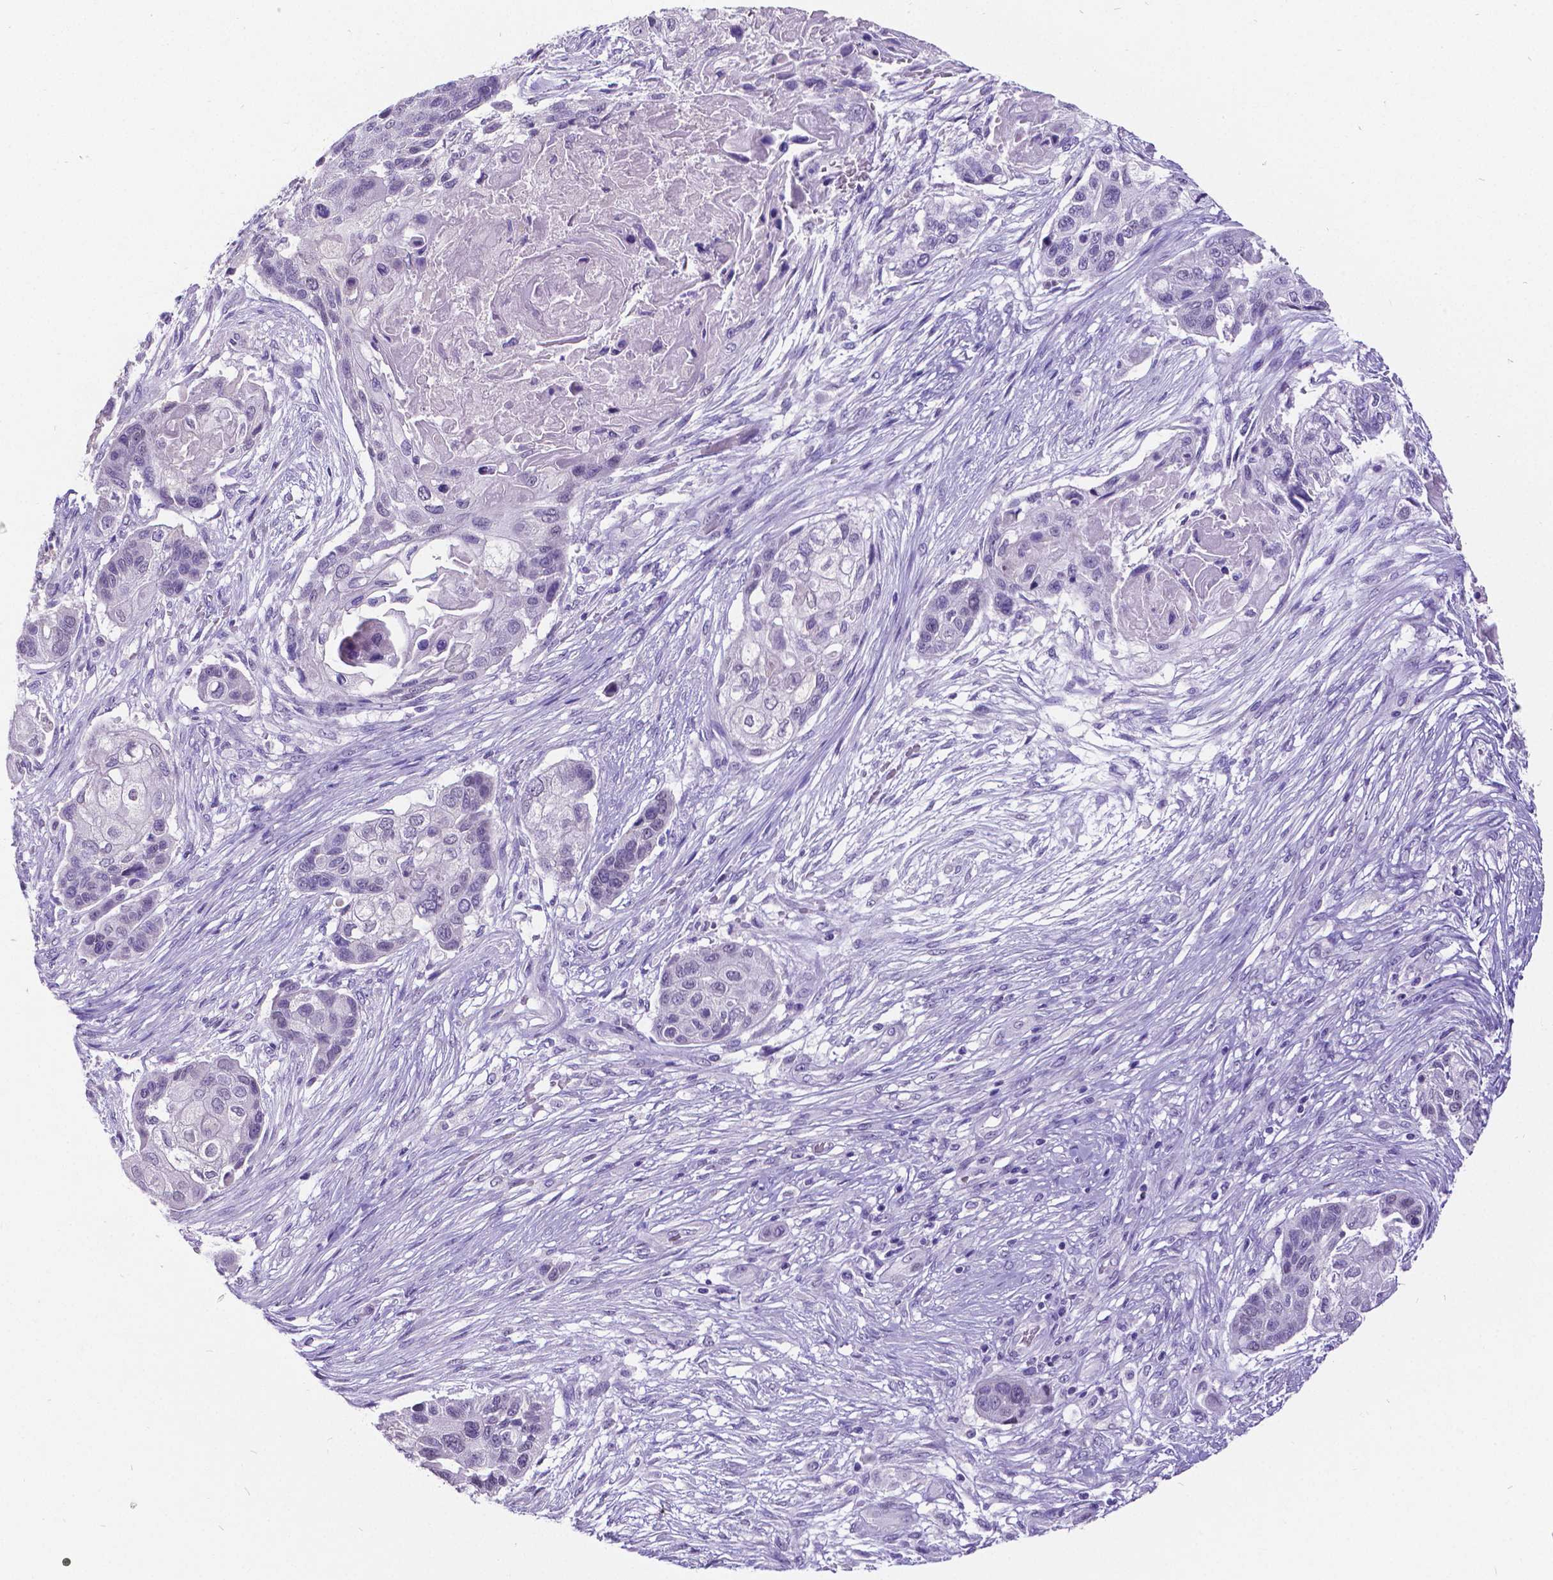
{"staining": {"intensity": "negative", "quantity": "none", "location": "none"}, "tissue": "lung cancer", "cell_type": "Tumor cells", "image_type": "cancer", "snomed": [{"axis": "morphology", "description": "Squamous cell carcinoma, NOS"}, {"axis": "topography", "description": "Lung"}], "caption": "There is no significant positivity in tumor cells of lung squamous cell carcinoma.", "gene": "SATB2", "patient": {"sex": "male", "age": 69}}